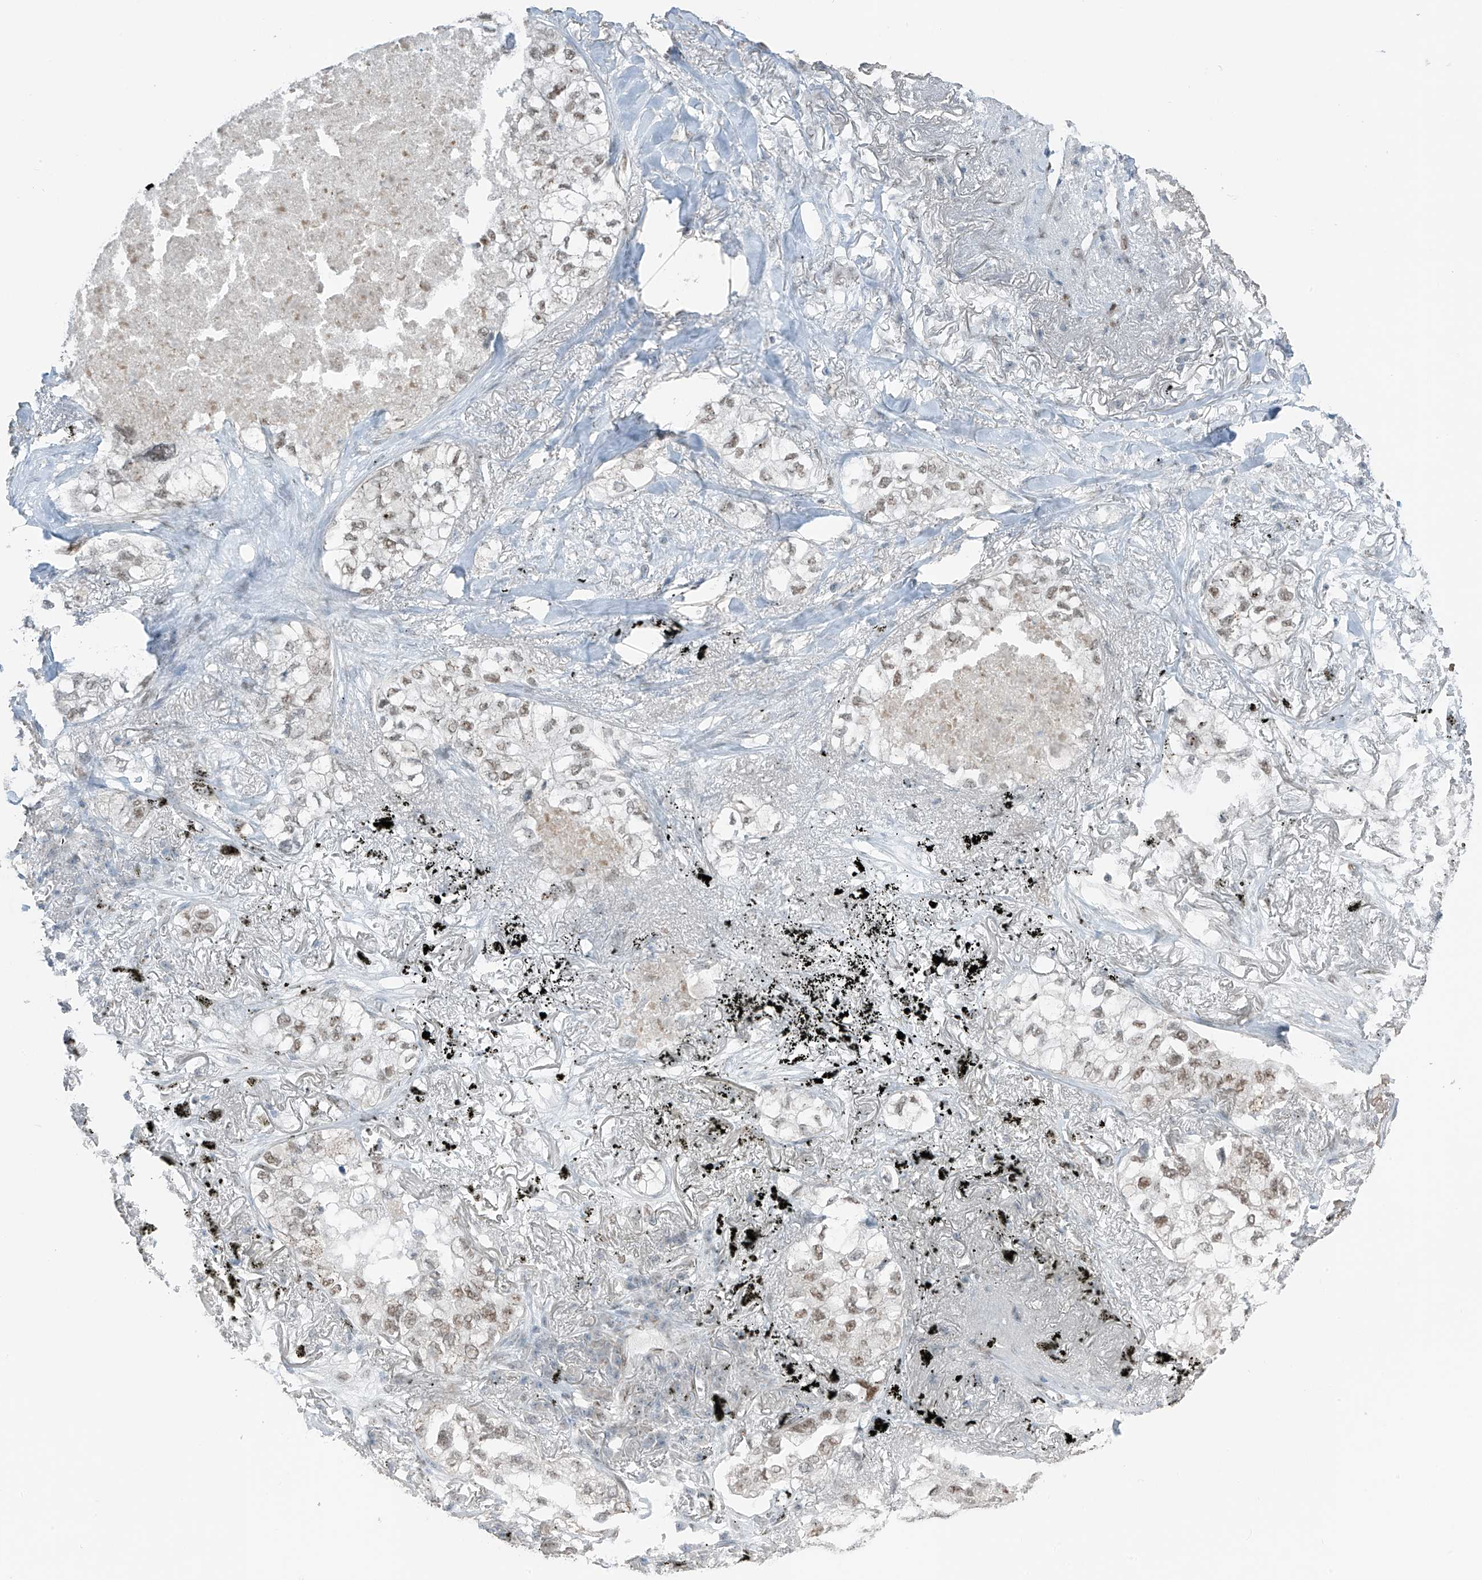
{"staining": {"intensity": "weak", "quantity": ">75%", "location": "nuclear"}, "tissue": "lung cancer", "cell_type": "Tumor cells", "image_type": "cancer", "snomed": [{"axis": "morphology", "description": "Adenocarcinoma, NOS"}, {"axis": "topography", "description": "Lung"}], "caption": "Lung cancer (adenocarcinoma) was stained to show a protein in brown. There is low levels of weak nuclear staining in approximately >75% of tumor cells.", "gene": "WRNIP1", "patient": {"sex": "male", "age": 65}}